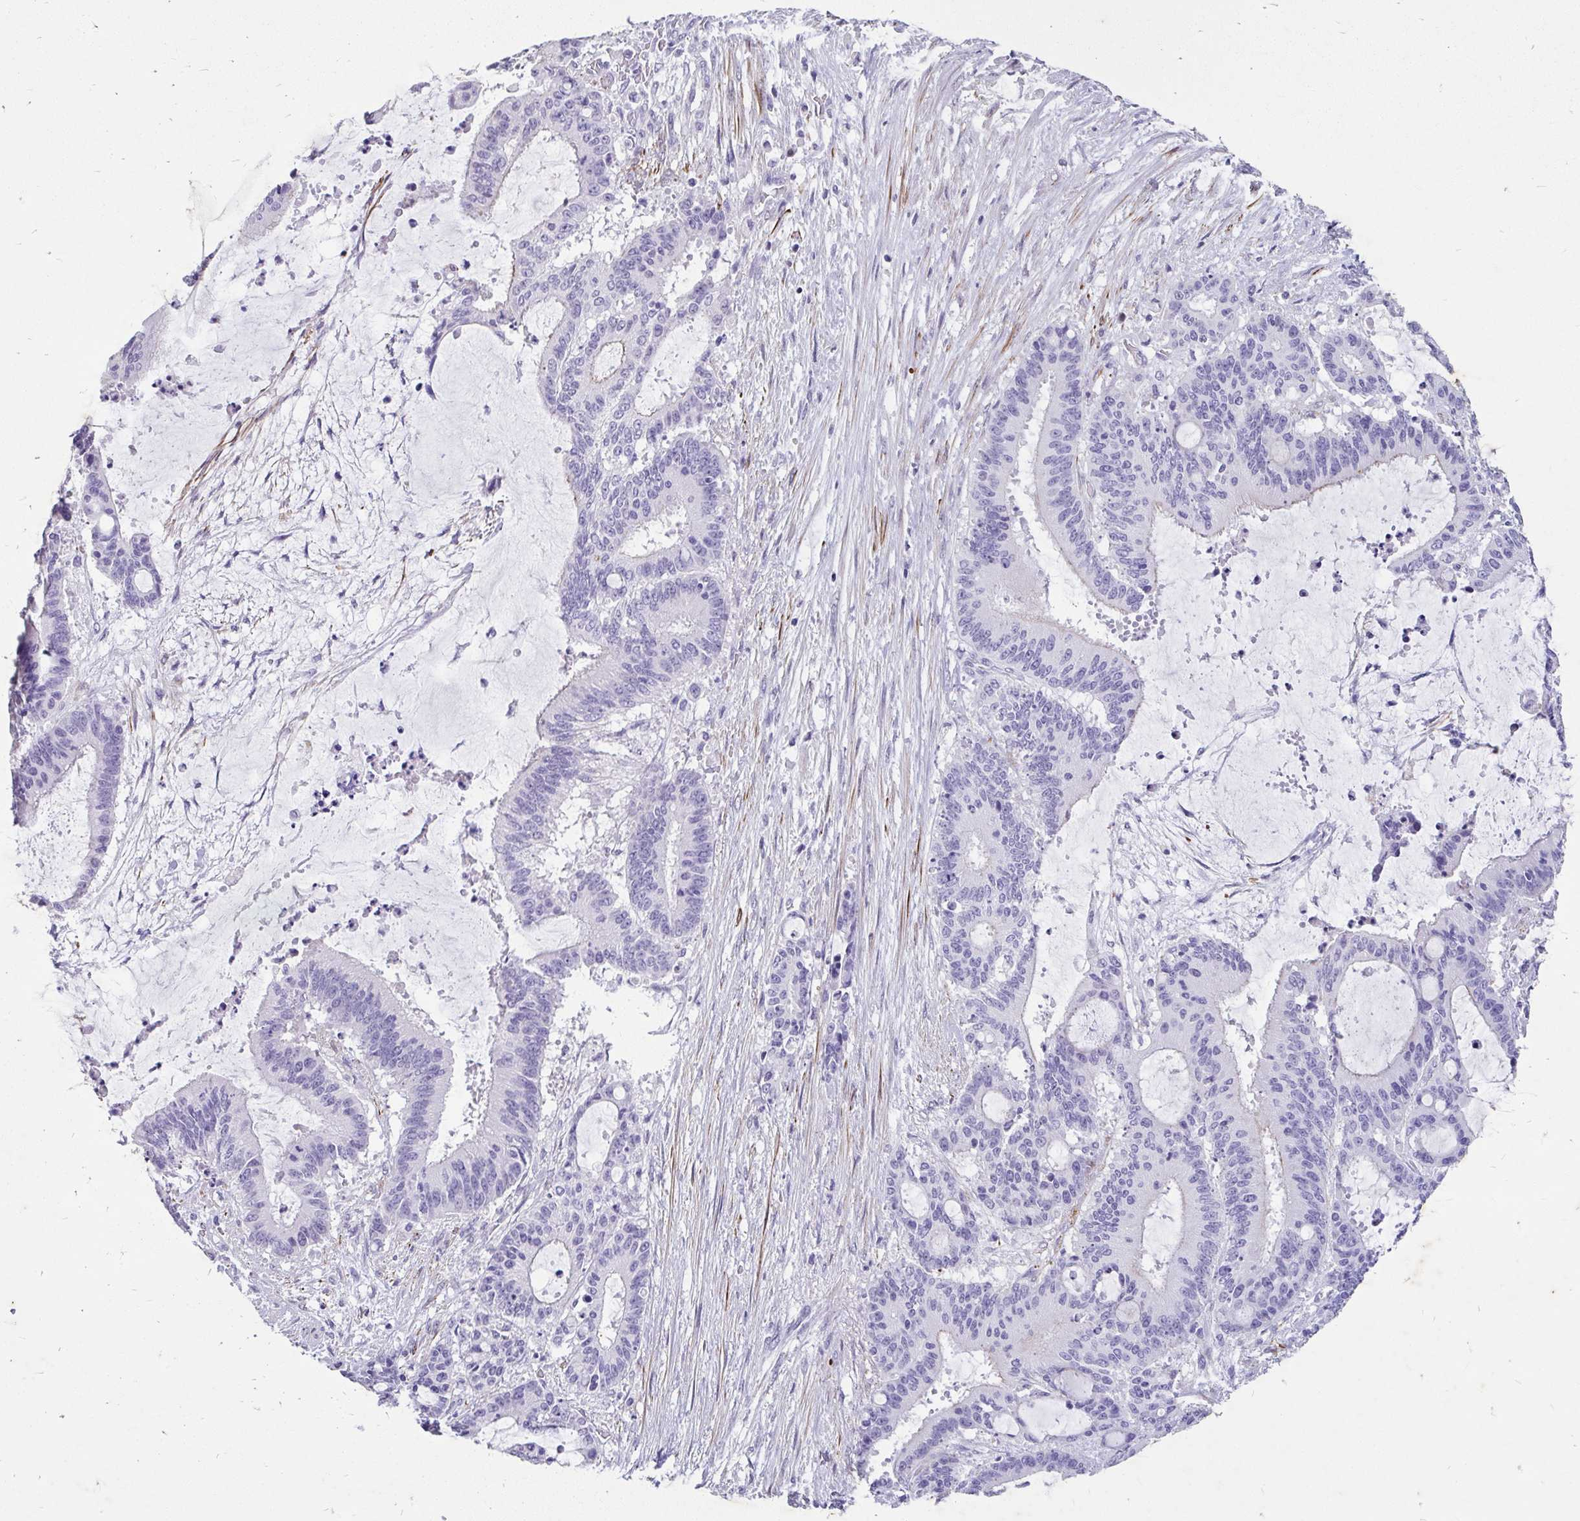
{"staining": {"intensity": "negative", "quantity": "none", "location": "none"}, "tissue": "liver cancer", "cell_type": "Tumor cells", "image_type": "cancer", "snomed": [{"axis": "morphology", "description": "Normal tissue, NOS"}, {"axis": "morphology", "description": "Cholangiocarcinoma"}, {"axis": "topography", "description": "Liver"}, {"axis": "topography", "description": "Peripheral nerve tissue"}], "caption": "Tumor cells show no significant positivity in liver cholangiocarcinoma.", "gene": "EML5", "patient": {"sex": "female", "age": 73}}